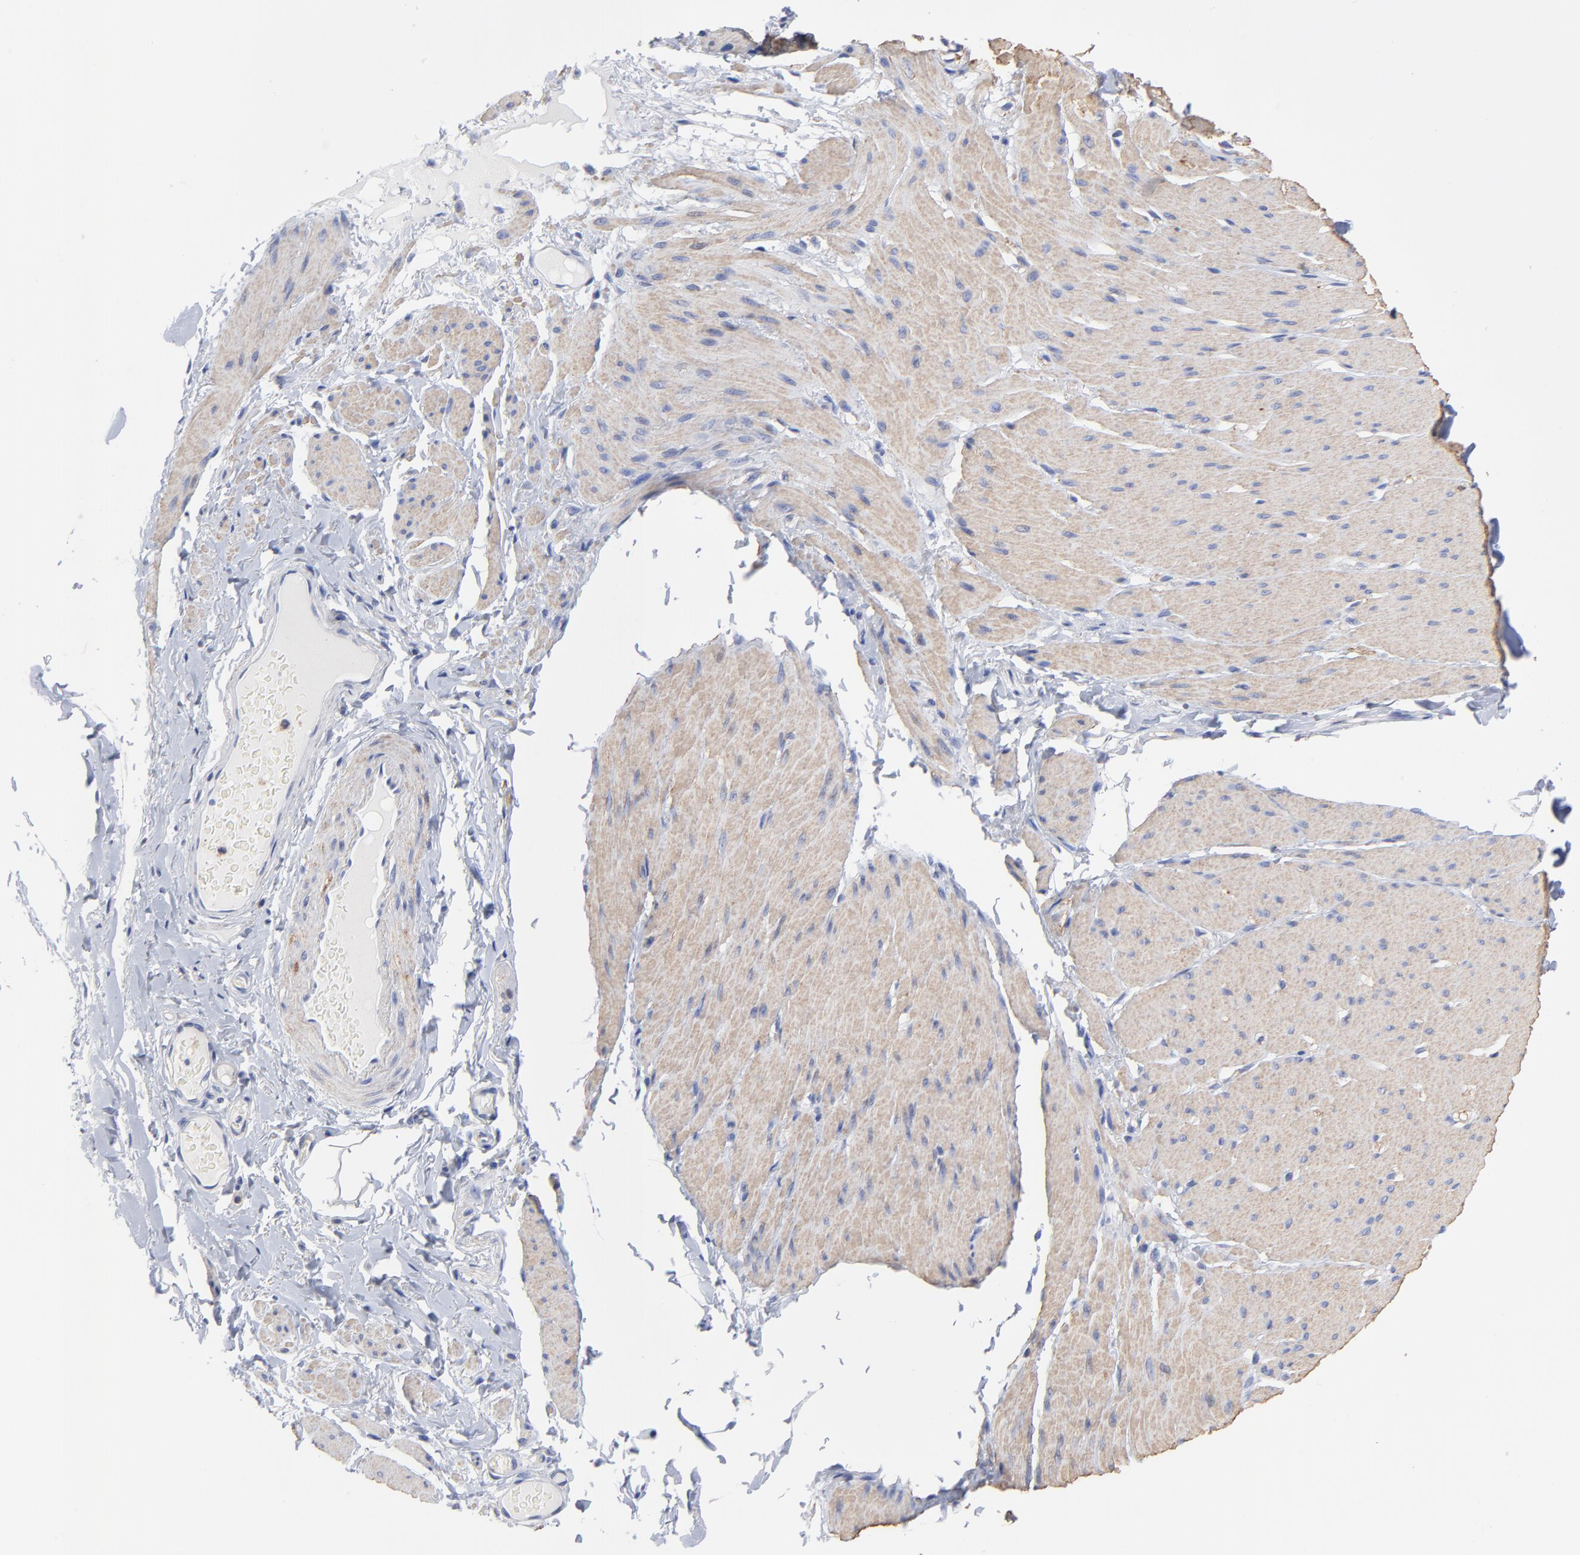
{"staining": {"intensity": "moderate", "quantity": ">75%", "location": "cytoplasmic/membranous"}, "tissue": "smooth muscle", "cell_type": "Smooth muscle cells", "image_type": "normal", "snomed": [{"axis": "morphology", "description": "Normal tissue, NOS"}, {"axis": "topography", "description": "Smooth muscle"}, {"axis": "topography", "description": "Colon"}], "caption": "Human smooth muscle stained with a brown dye displays moderate cytoplasmic/membranous positive expression in about >75% of smooth muscle cells.", "gene": "ASL", "patient": {"sex": "male", "age": 67}}